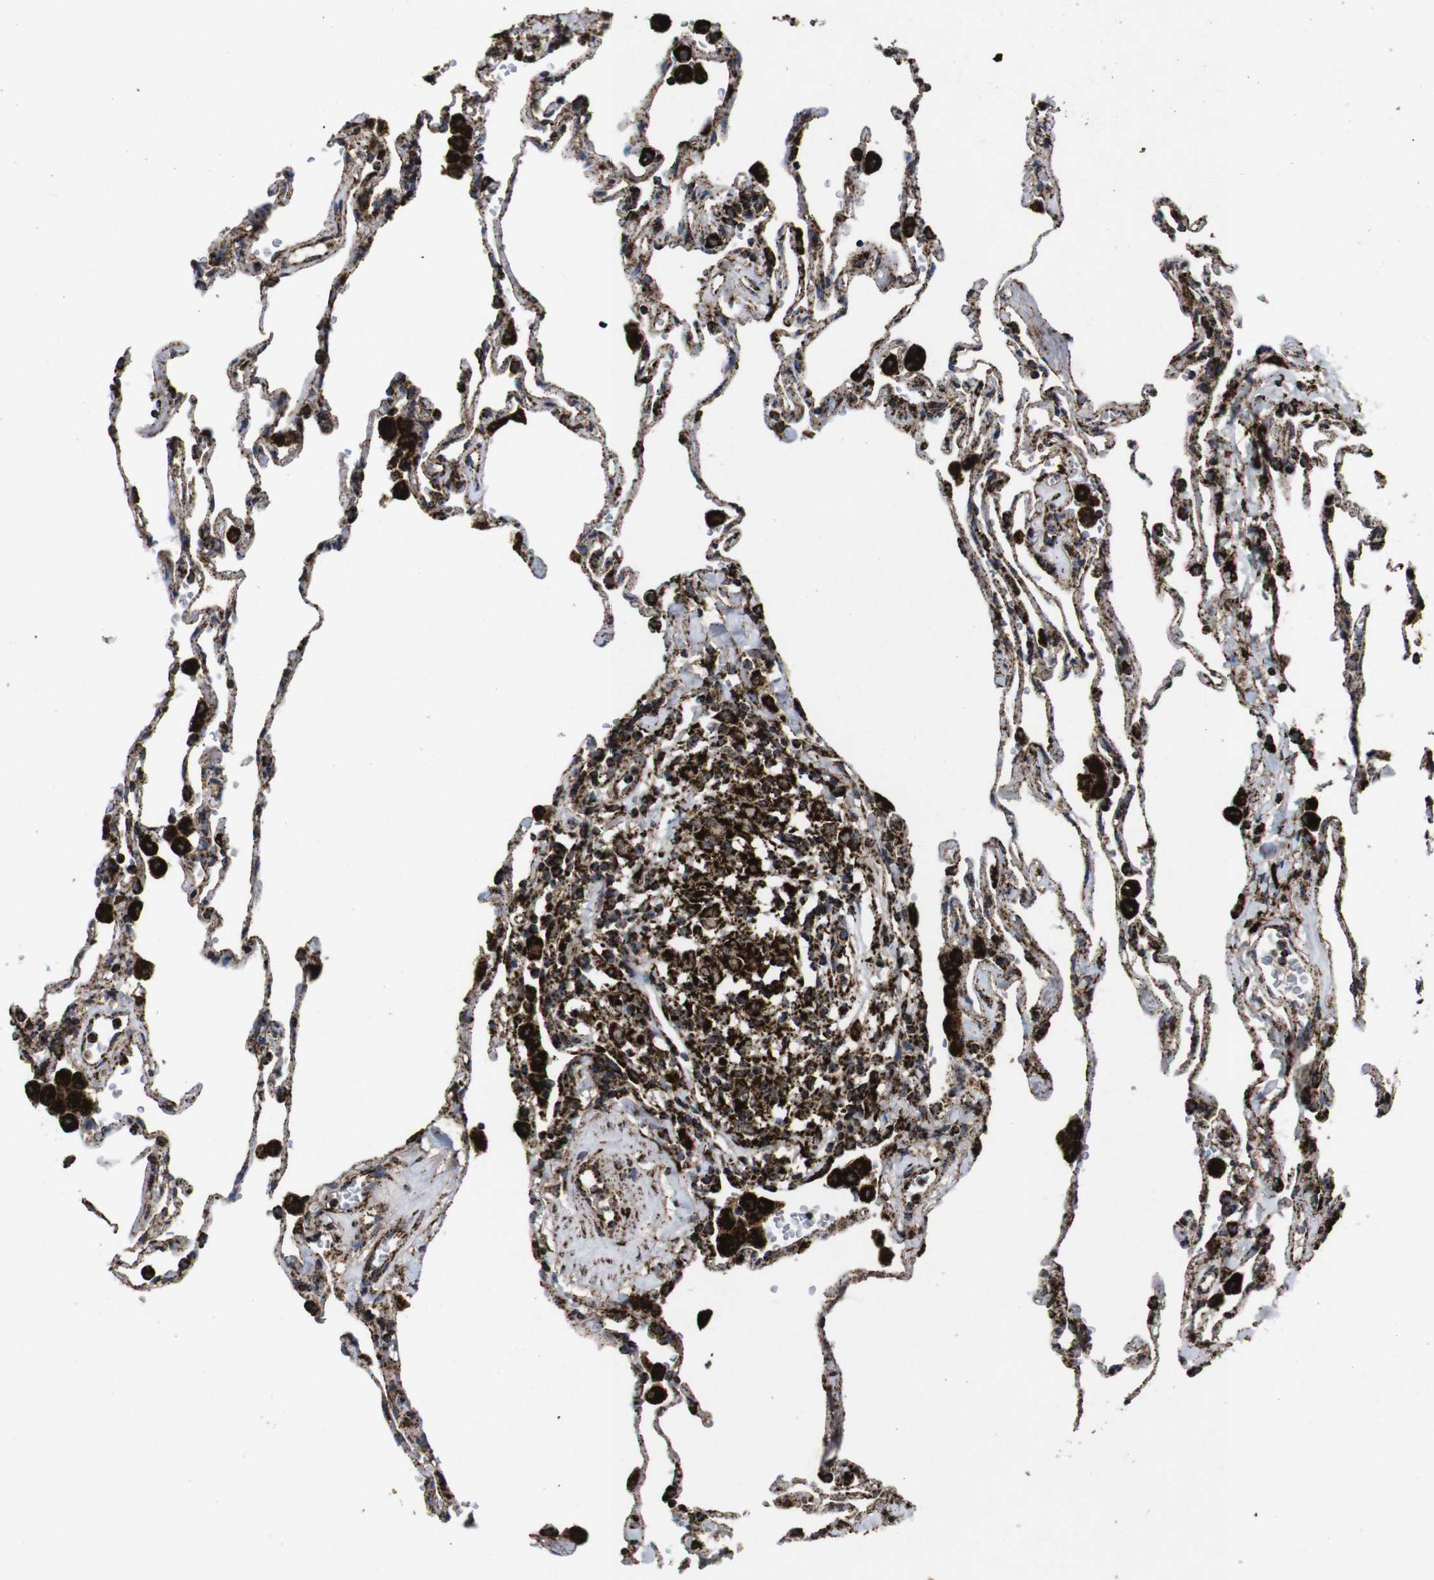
{"staining": {"intensity": "strong", "quantity": ">75%", "location": "cytoplasmic/membranous"}, "tissue": "lung", "cell_type": "Alveolar cells", "image_type": "normal", "snomed": [{"axis": "morphology", "description": "Normal tissue, NOS"}, {"axis": "topography", "description": "Lung"}], "caption": "Immunohistochemistry micrograph of unremarkable human lung stained for a protein (brown), which reveals high levels of strong cytoplasmic/membranous positivity in approximately >75% of alveolar cells.", "gene": "ATP5F1A", "patient": {"sex": "male", "age": 59}}